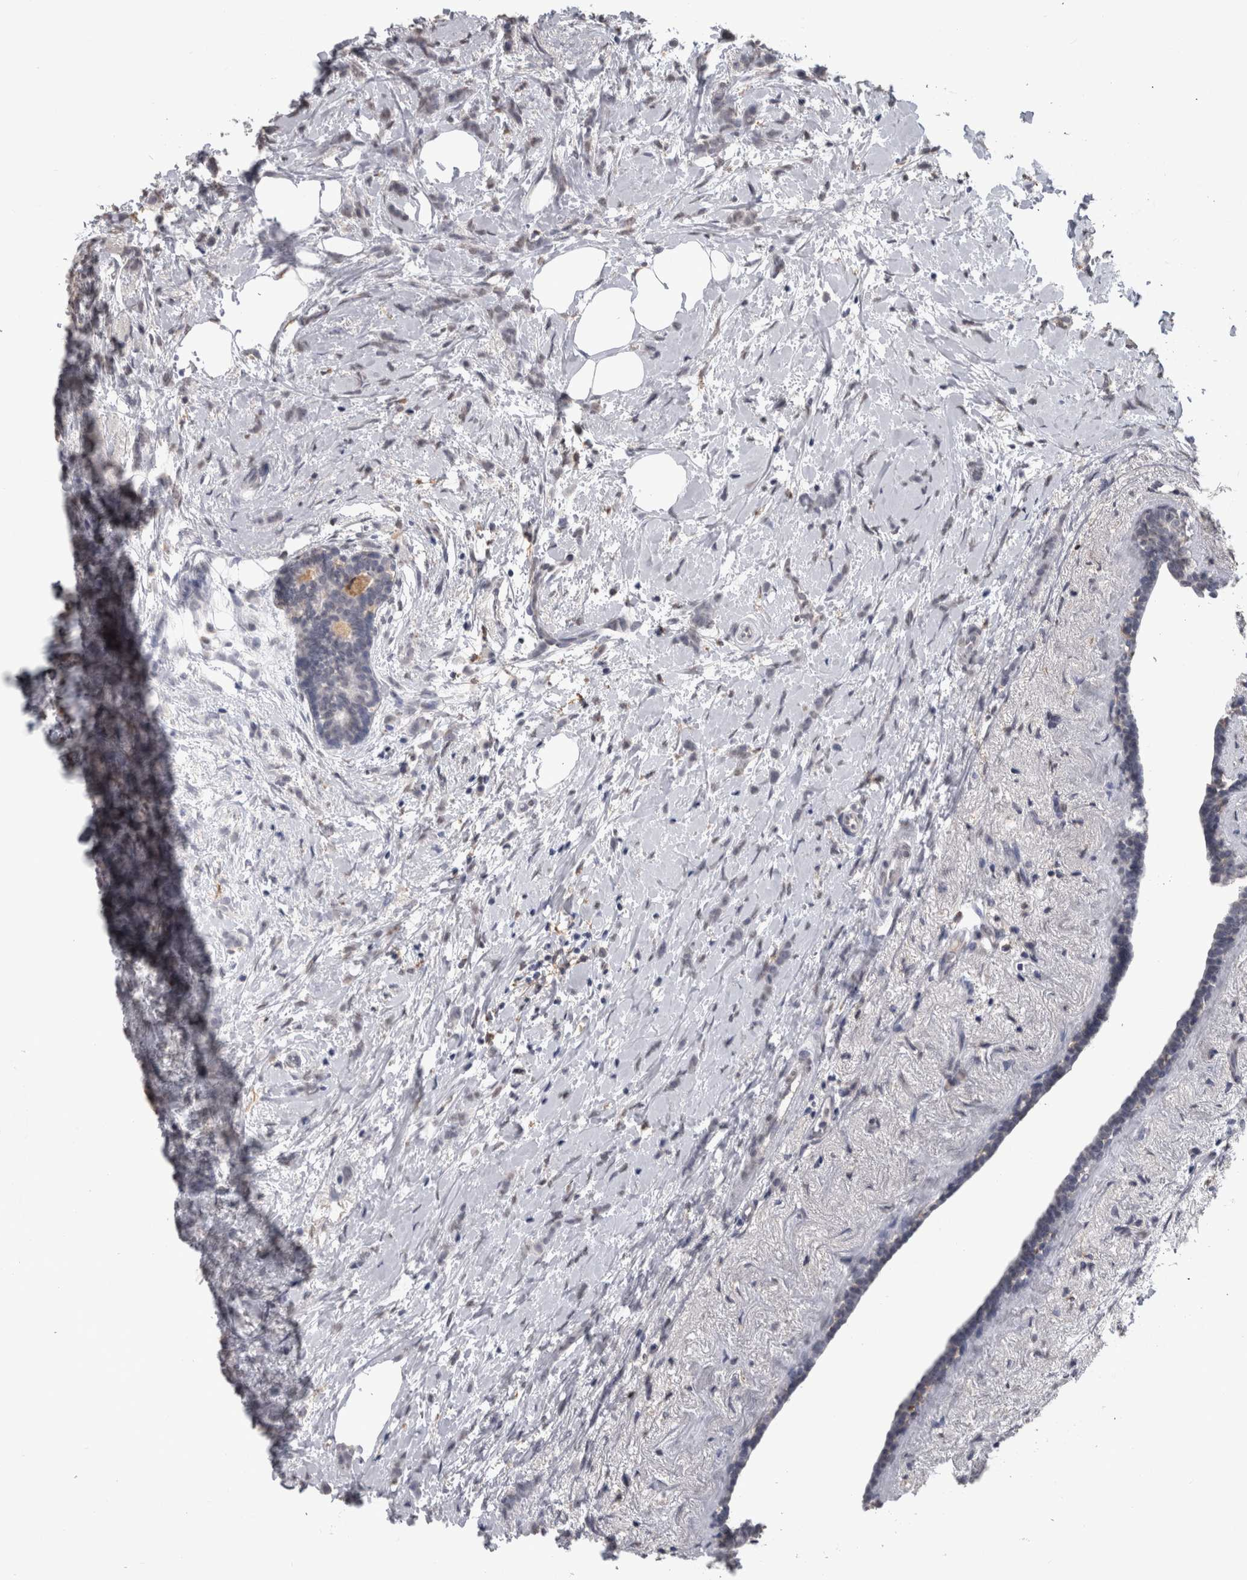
{"staining": {"intensity": "negative", "quantity": "none", "location": "none"}, "tissue": "breast cancer", "cell_type": "Tumor cells", "image_type": "cancer", "snomed": [{"axis": "morphology", "description": "Lobular carcinoma, in situ"}, {"axis": "morphology", "description": "Lobular carcinoma"}, {"axis": "topography", "description": "Breast"}], "caption": "Tumor cells show no significant protein positivity in breast cancer. (Stains: DAB immunohistochemistry (IHC) with hematoxylin counter stain, Microscopy: brightfield microscopy at high magnification).", "gene": "PAX5", "patient": {"sex": "female", "age": 41}}